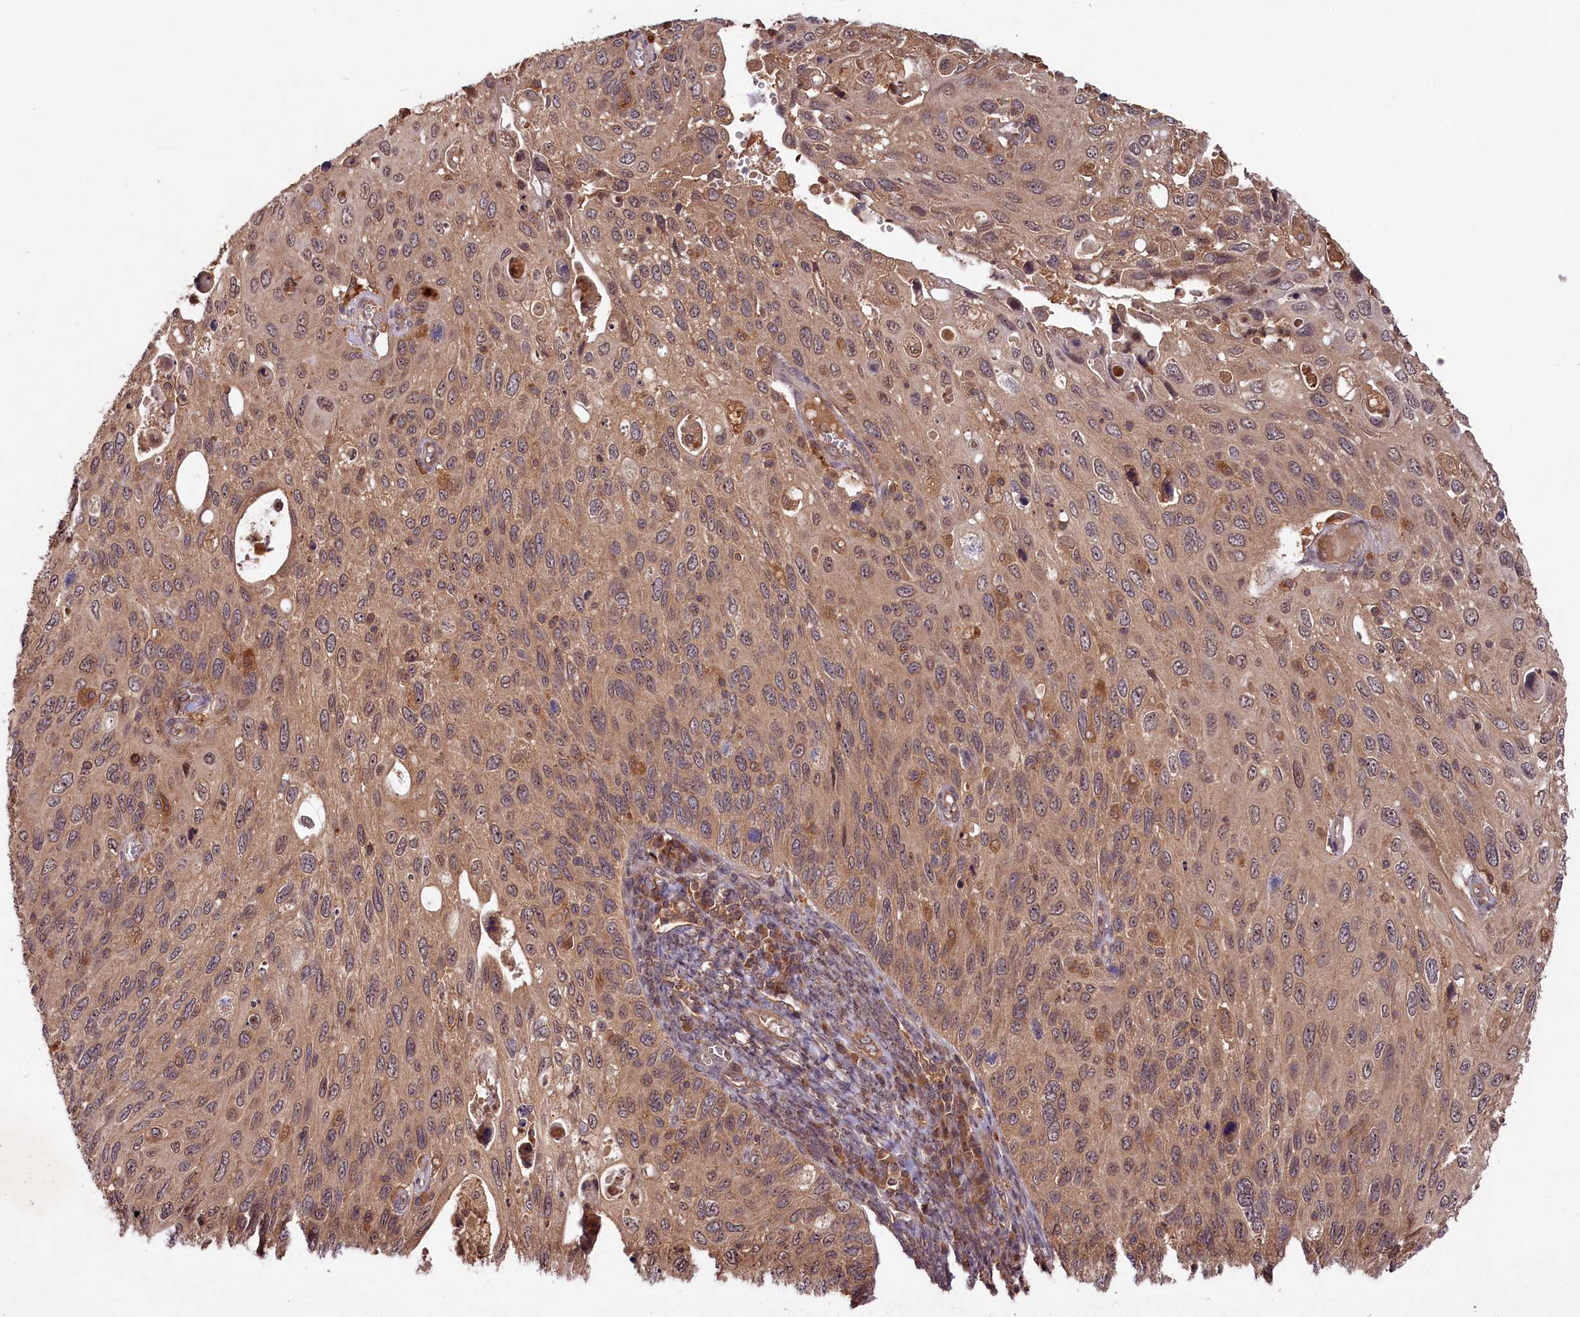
{"staining": {"intensity": "weak", "quantity": ">75%", "location": "cytoplasmic/membranous,nuclear"}, "tissue": "cervical cancer", "cell_type": "Tumor cells", "image_type": "cancer", "snomed": [{"axis": "morphology", "description": "Squamous cell carcinoma, NOS"}, {"axis": "topography", "description": "Cervix"}], "caption": "Cervical cancer stained with immunohistochemistry exhibits weak cytoplasmic/membranous and nuclear staining in about >75% of tumor cells. Ihc stains the protein of interest in brown and the nuclei are stained blue.", "gene": "CHAC1", "patient": {"sex": "female", "age": 70}}